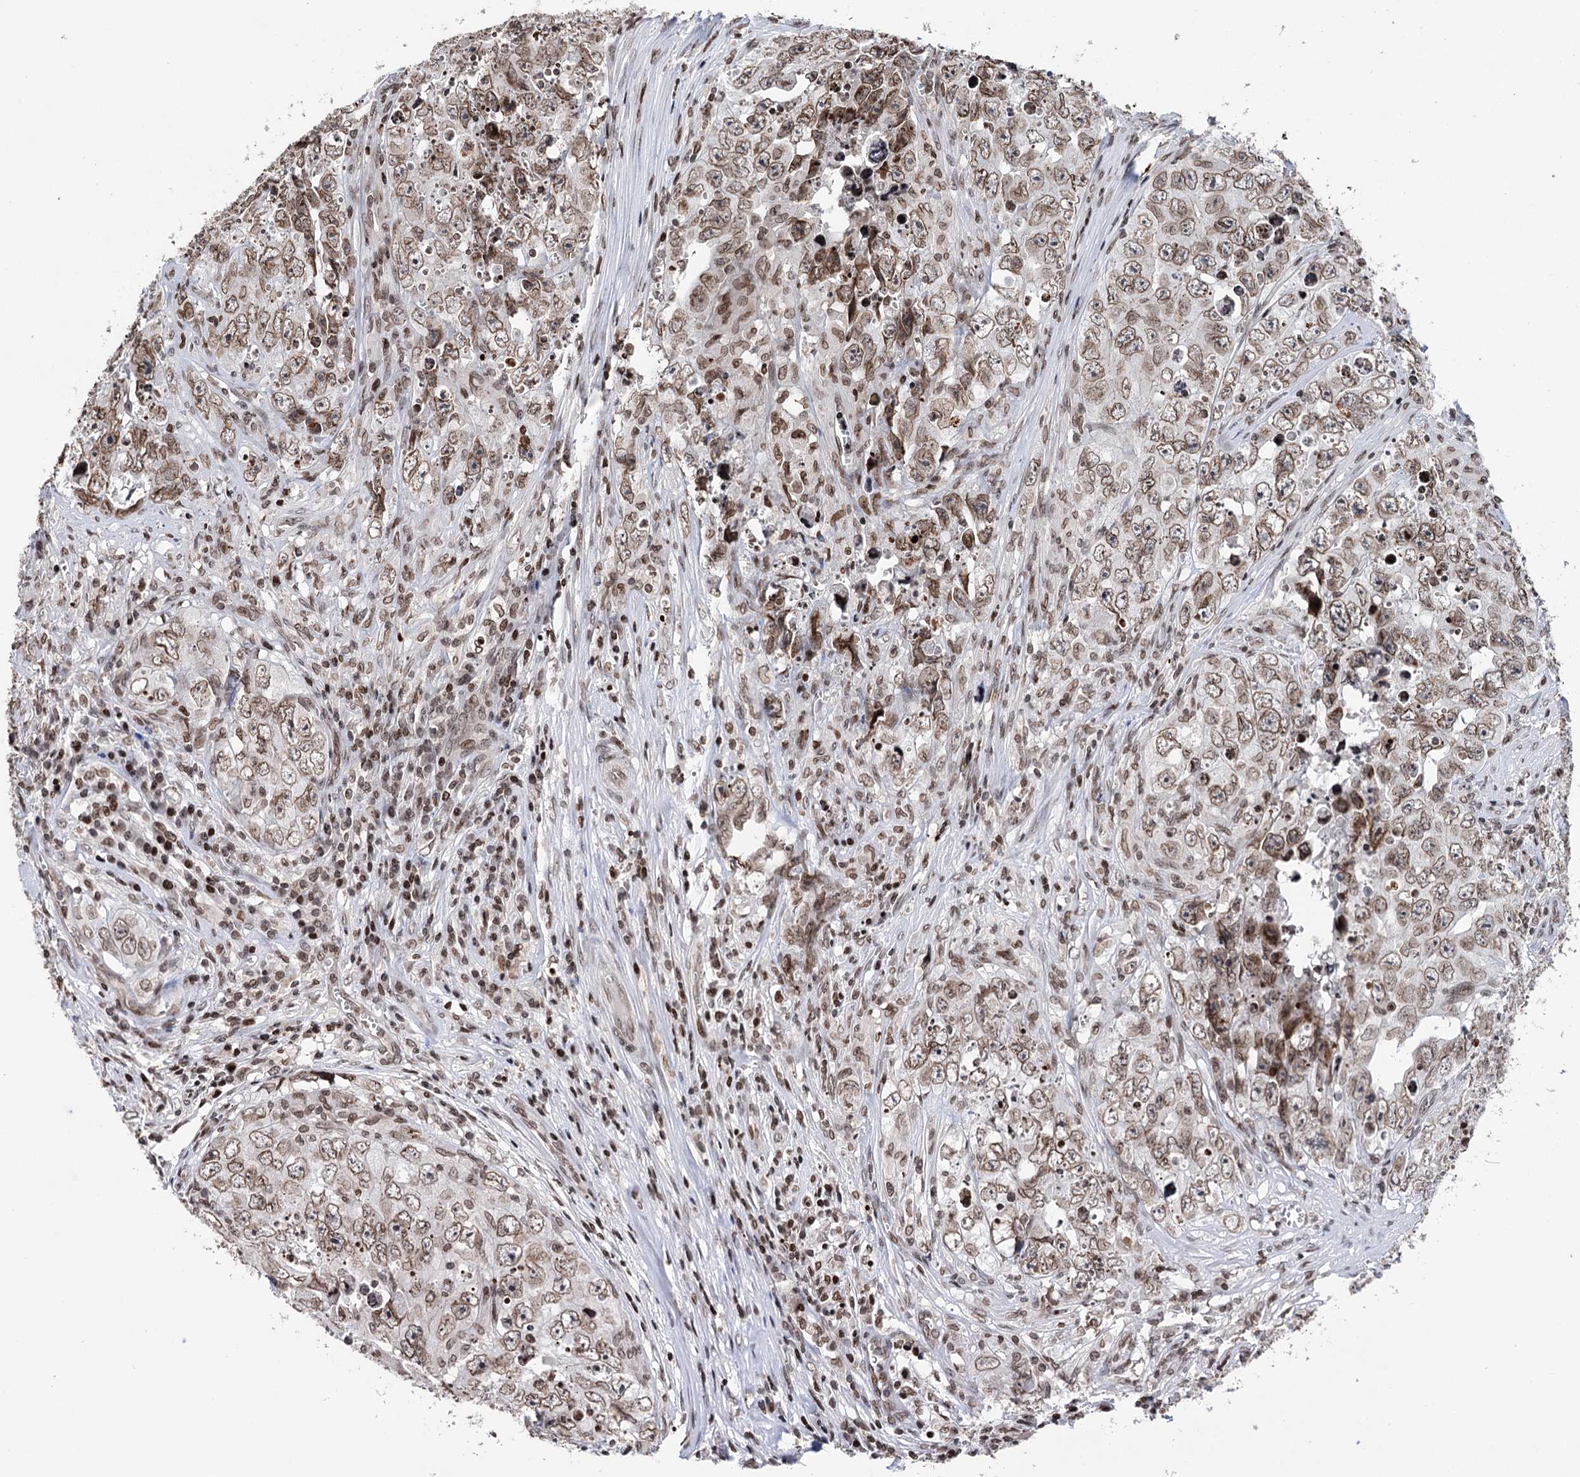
{"staining": {"intensity": "moderate", "quantity": ">75%", "location": "nuclear"}, "tissue": "testis cancer", "cell_type": "Tumor cells", "image_type": "cancer", "snomed": [{"axis": "morphology", "description": "Seminoma, NOS"}, {"axis": "morphology", "description": "Carcinoma, Embryonal, NOS"}, {"axis": "topography", "description": "Testis"}], "caption": "Immunohistochemistry (IHC) micrograph of testis seminoma stained for a protein (brown), which shows medium levels of moderate nuclear expression in about >75% of tumor cells.", "gene": "CCDC77", "patient": {"sex": "male", "age": 43}}